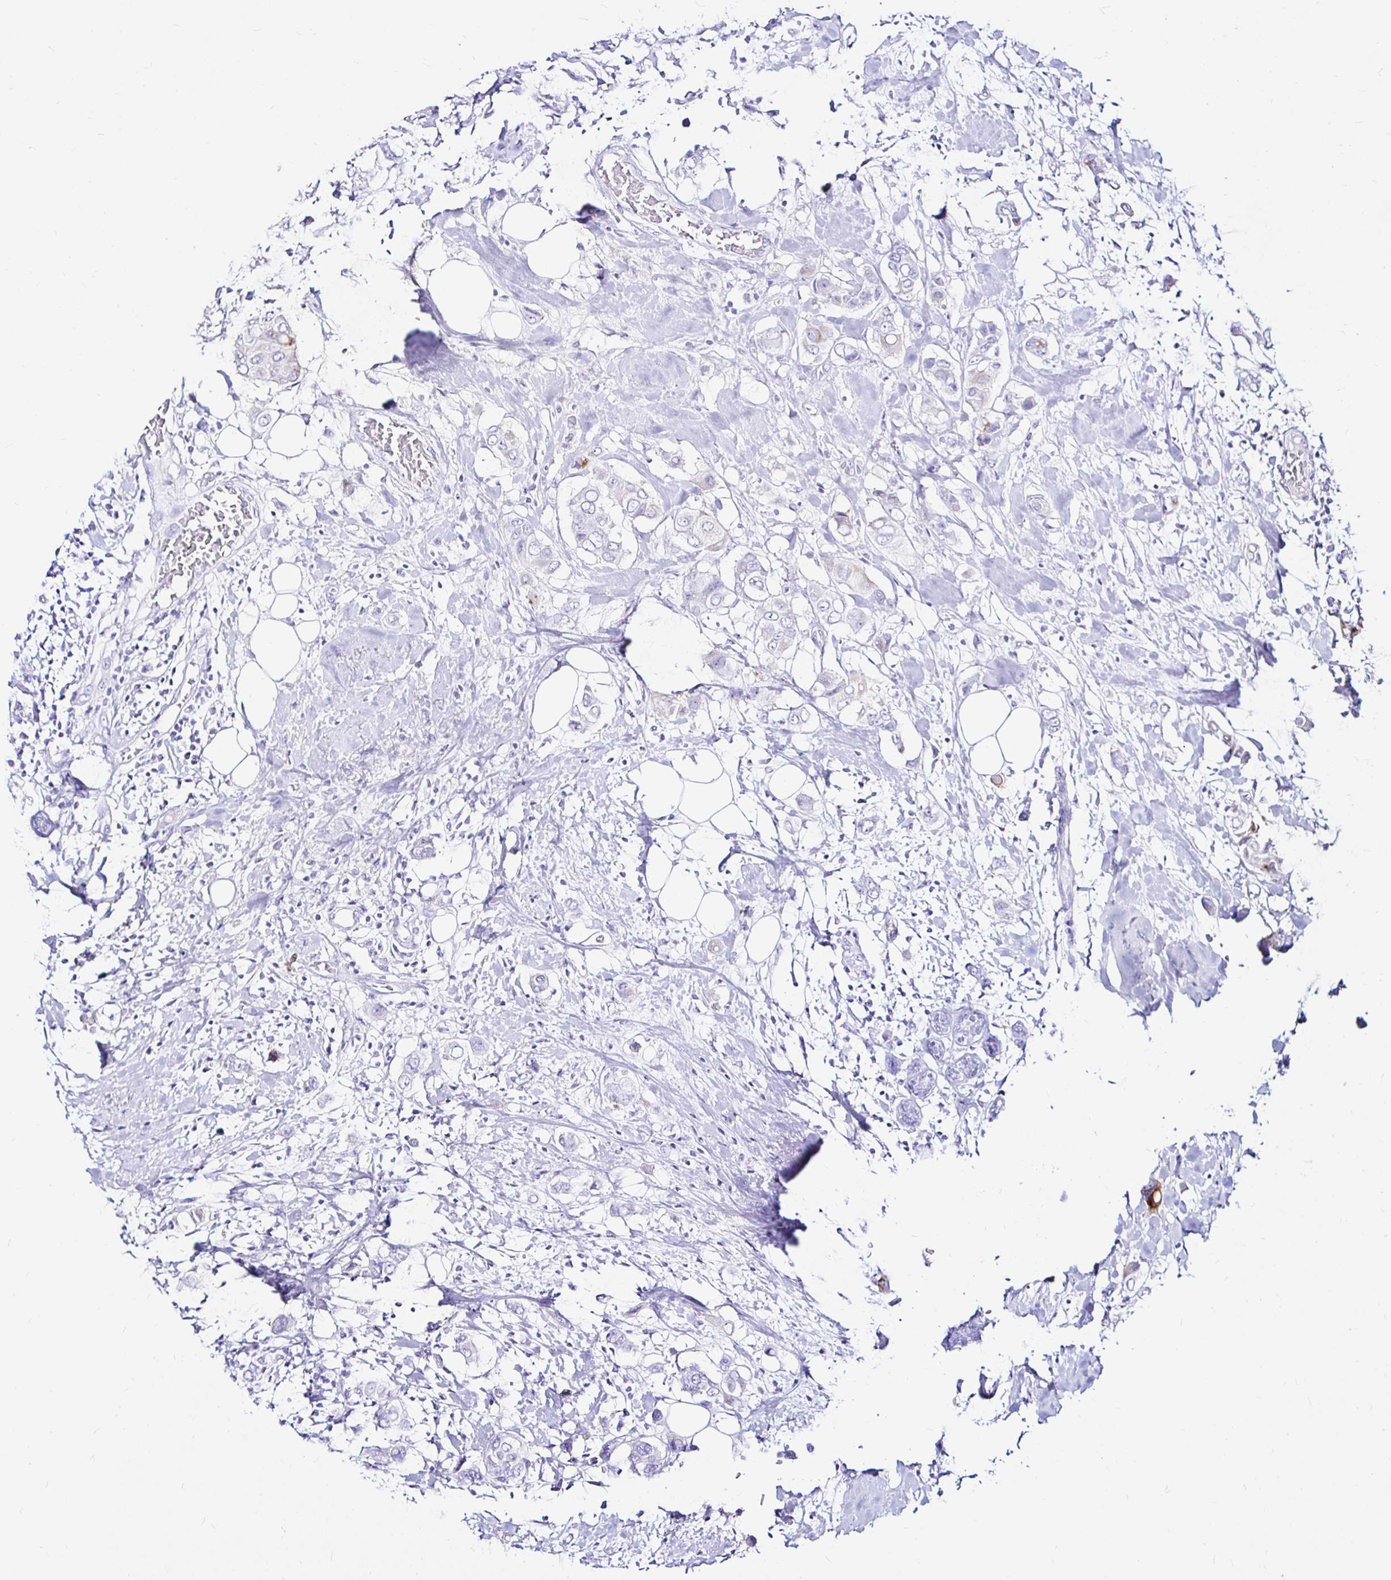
{"staining": {"intensity": "negative", "quantity": "none", "location": "none"}, "tissue": "breast cancer", "cell_type": "Tumor cells", "image_type": "cancer", "snomed": [{"axis": "morphology", "description": "Lobular carcinoma"}, {"axis": "topography", "description": "Breast"}], "caption": "Immunohistochemistry image of neoplastic tissue: breast cancer stained with DAB demonstrates no significant protein positivity in tumor cells.", "gene": "ZNF432", "patient": {"sex": "female", "age": 51}}